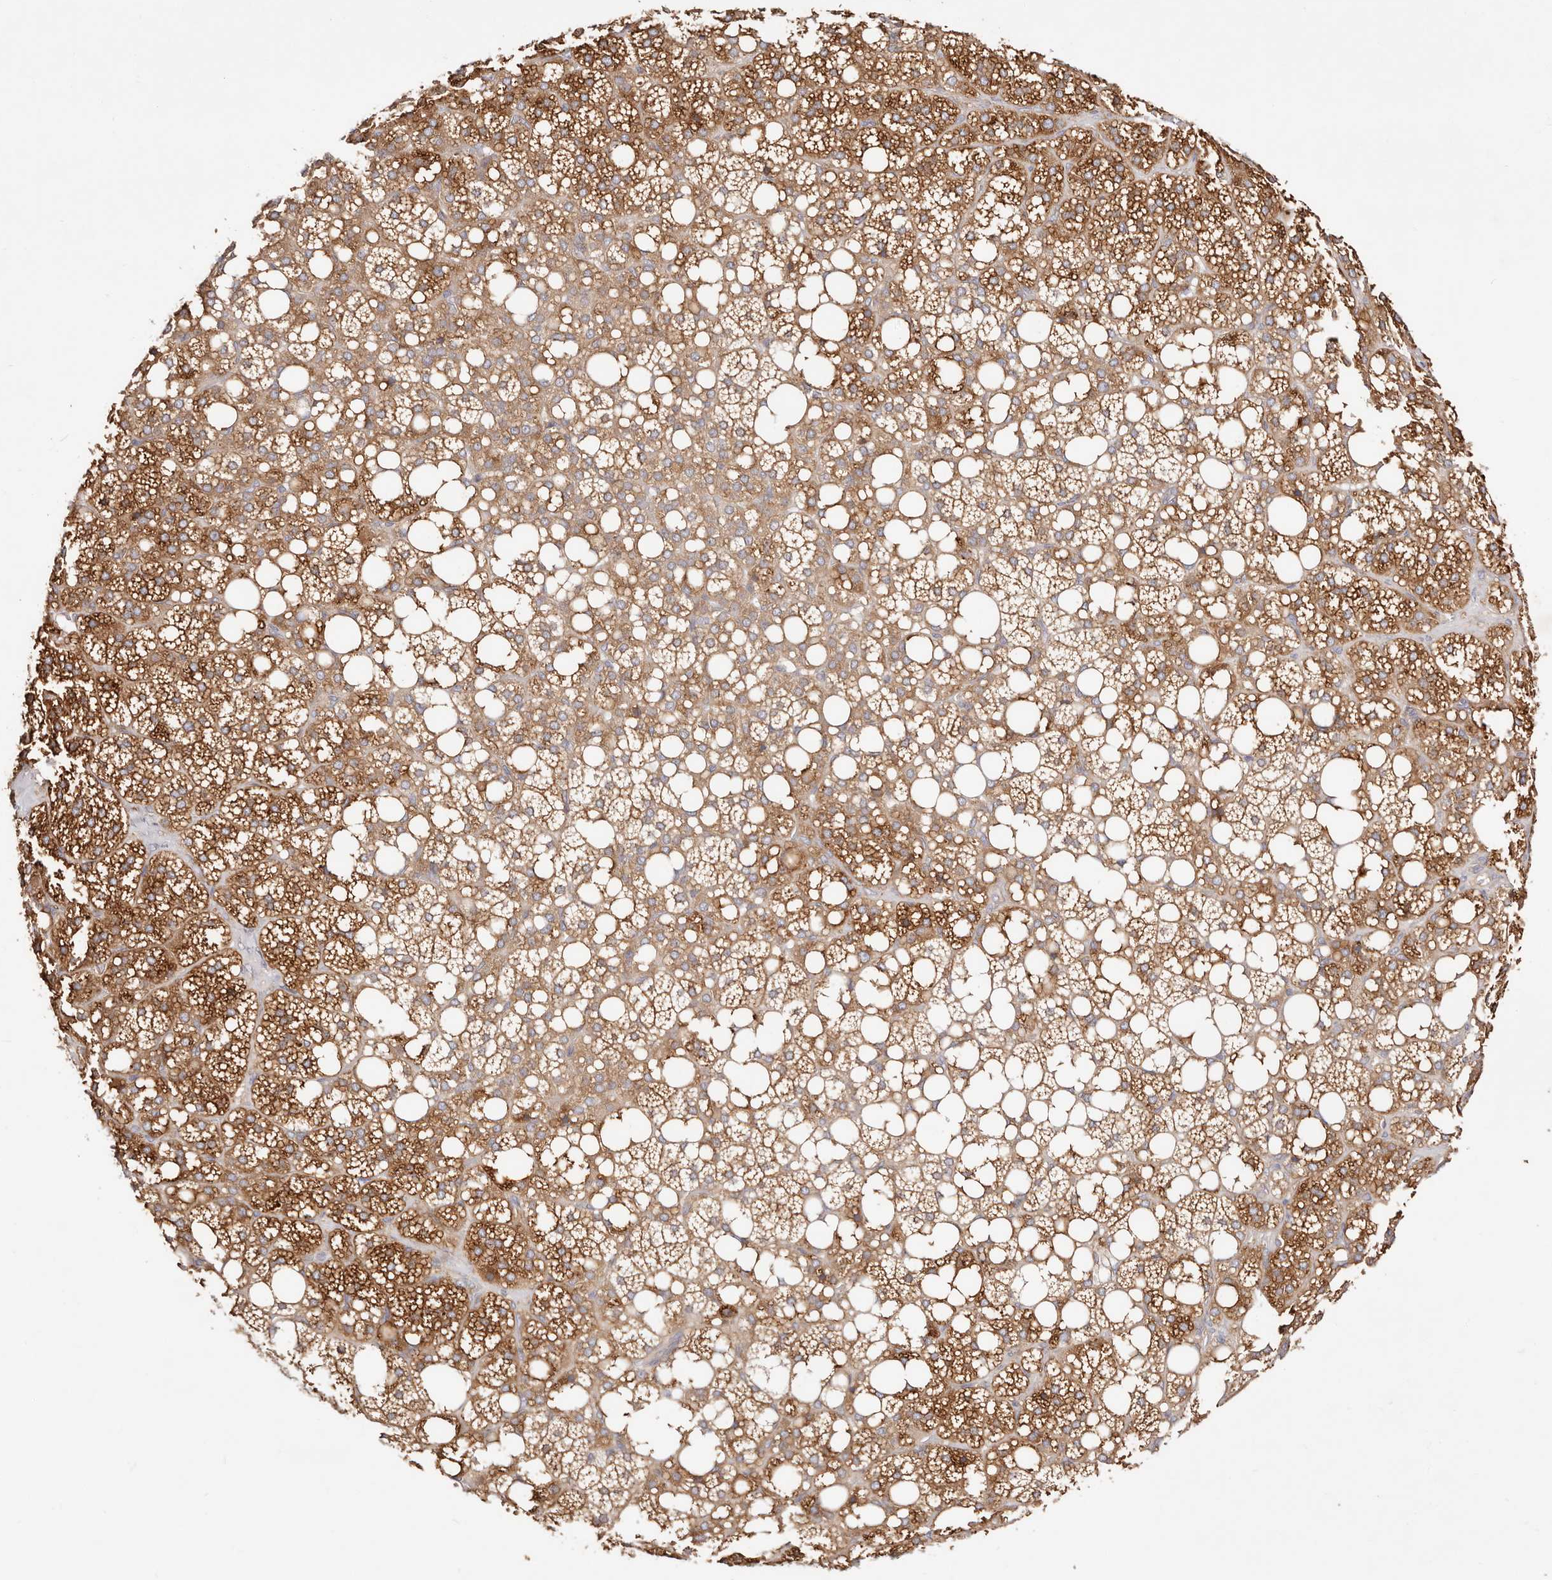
{"staining": {"intensity": "strong", "quantity": ">75%", "location": "cytoplasmic/membranous"}, "tissue": "adrenal gland", "cell_type": "Glandular cells", "image_type": "normal", "snomed": [{"axis": "morphology", "description": "Normal tissue, NOS"}, {"axis": "topography", "description": "Adrenal gland"}], "caption": "Immunohistochemistry of unremarkable adrenal gland displays high levels of strong cytoplasmic/membranous staining in approximately >75% of glandular cells. (IHC, brightfield microscopy, high magnification).", "gene": "GNA13", "patient": {"sex": "female", "age": 59}}